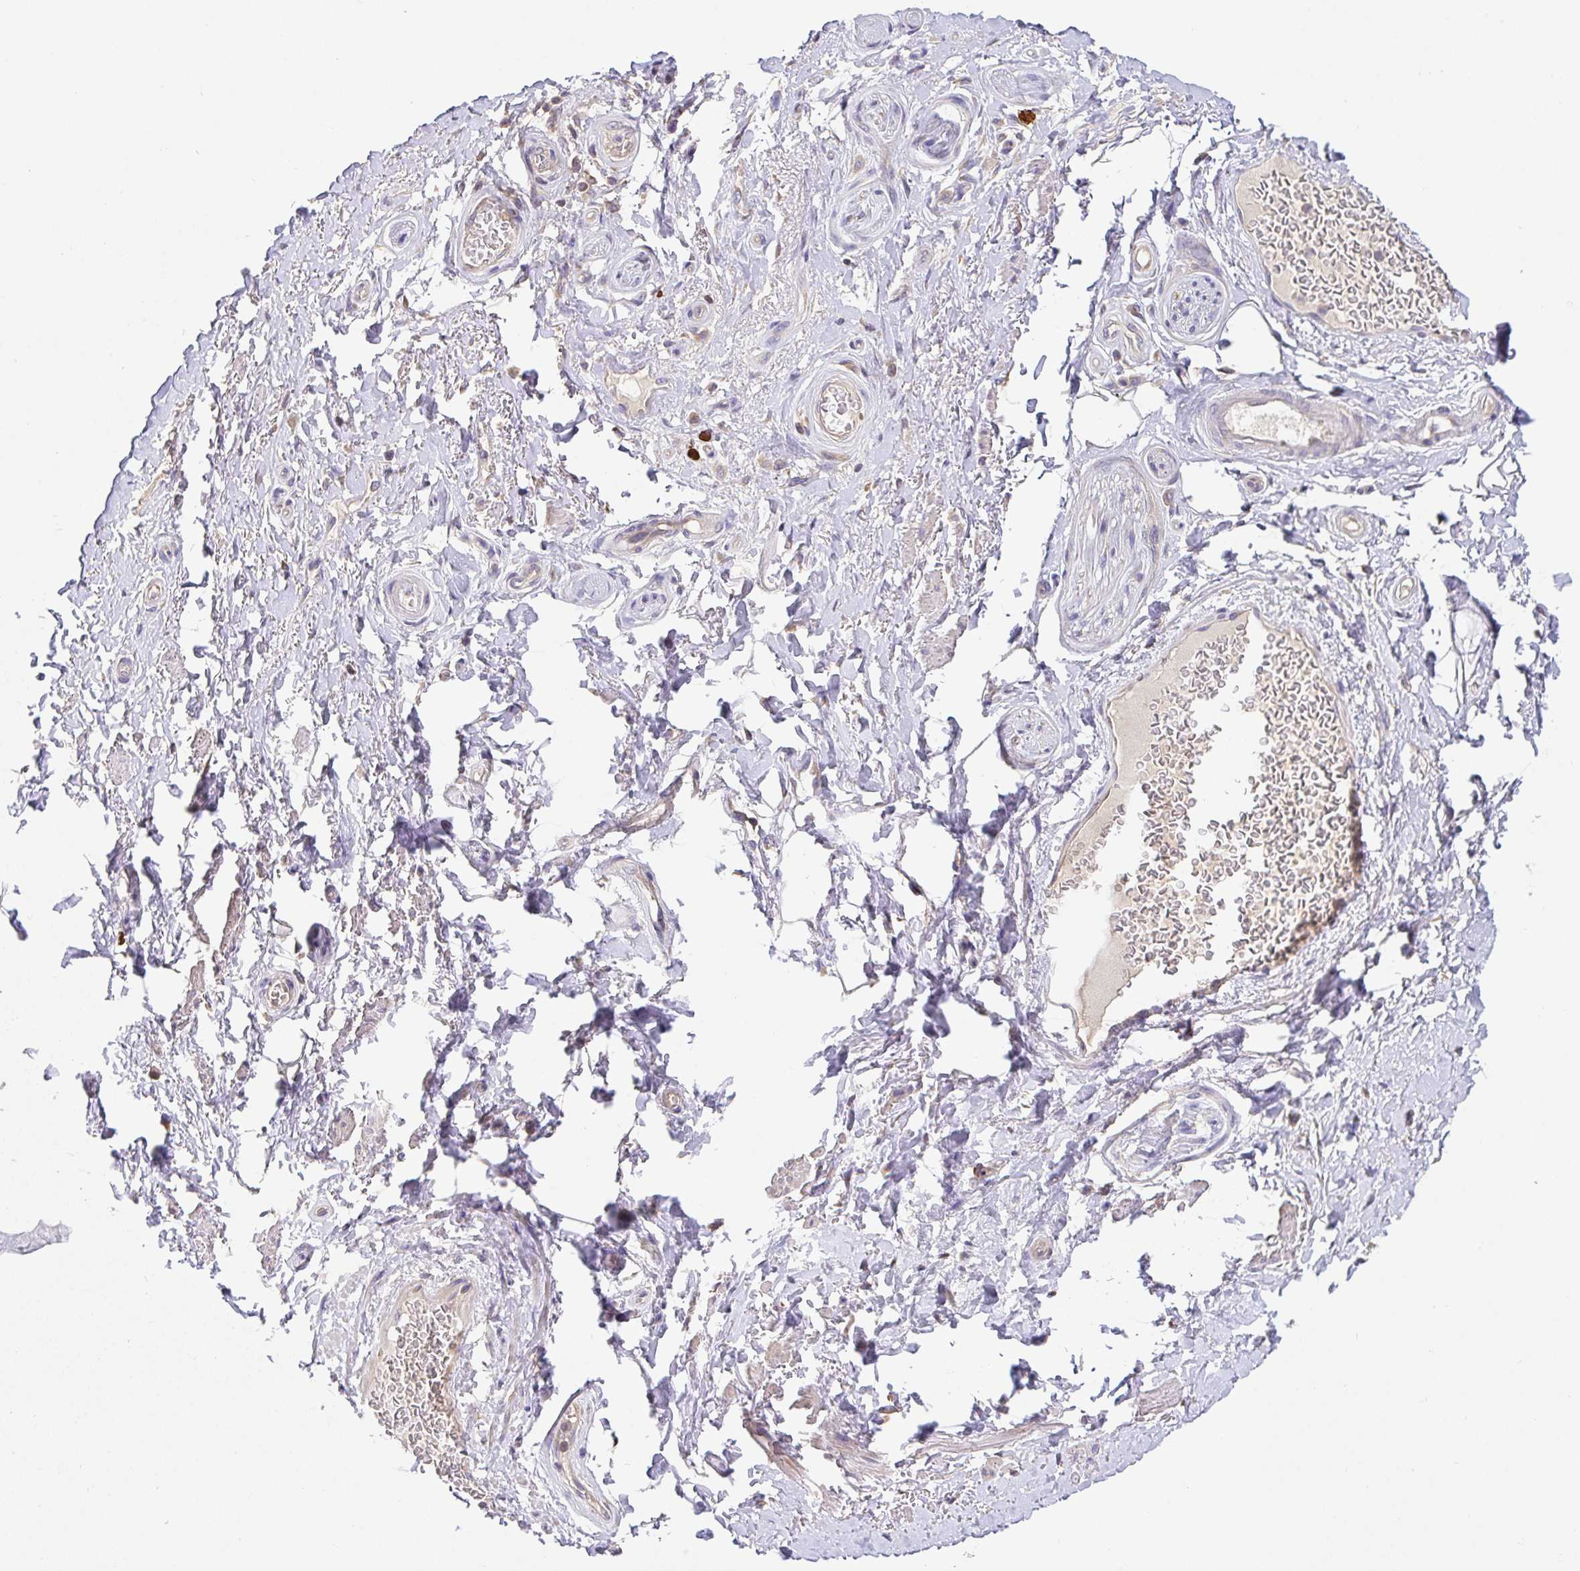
{"staining": {"intensity": "negative", "quantity": "none", "location": "none"}, "tissue": "adipose tissue", "cell_type": "Adipocytes", "image_type": "normal", "snomed": [{"axis": "morphology", "description": "Normal tissue, NOS"}, {"axis": "topography", "description": "Peripheral nerve tissue"}], "caption": "An immunohistochemistry (IHC) photomicrograph of normal adipose tissue is shown. There is no staining in adipocytes of adipose tissue. Brightfield microscopy of immunohistochemistry (IHC) stained with DAB (3,3'-diaminobenzidine) (brown) and hematoxylin (blue), captured at high magnification.", "gene": "HAGH", "patient": {"sex": "male", "age": 51}}